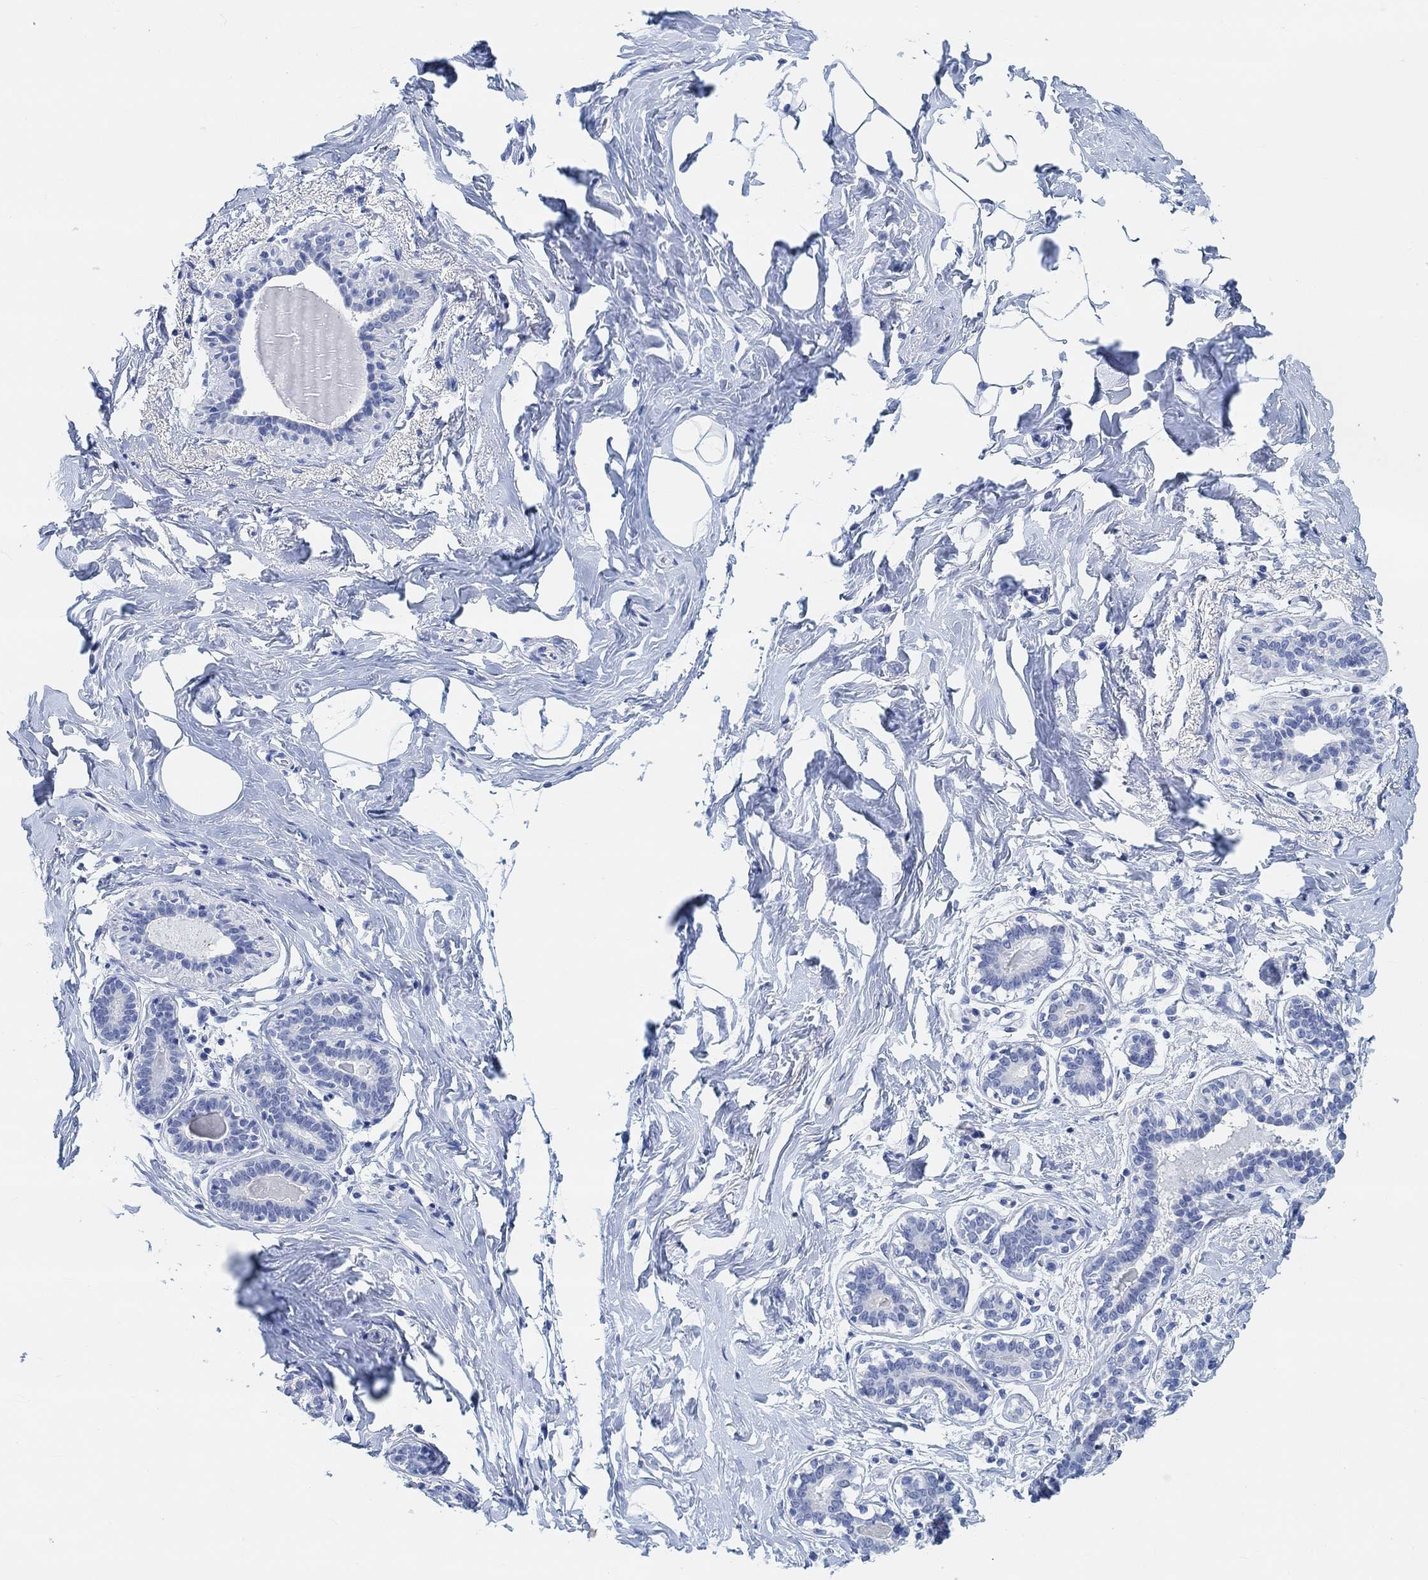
{"staining": {"intensity": "negative", "quantity": "none", "location": "none"}, "tissue": "breast", "cell_type": "Adipocytes", "image_type": "normal", "snomed": [{"axis": "morphology", "description": "Normal tissue, NOS"}, {"axis": "morphology", "description": "Lobular carcinoma, in situ"}, {"axis": "topography", "description": "Breast"}], "caption": "Immunohistochemical staining of benign human breast demonstrates no significant staining in adipocytes. (DAB immunohistochemistry with hematoxylin counter stain).", "gene": "ENO4", "patient": {"sex": "female", "age": 35}}